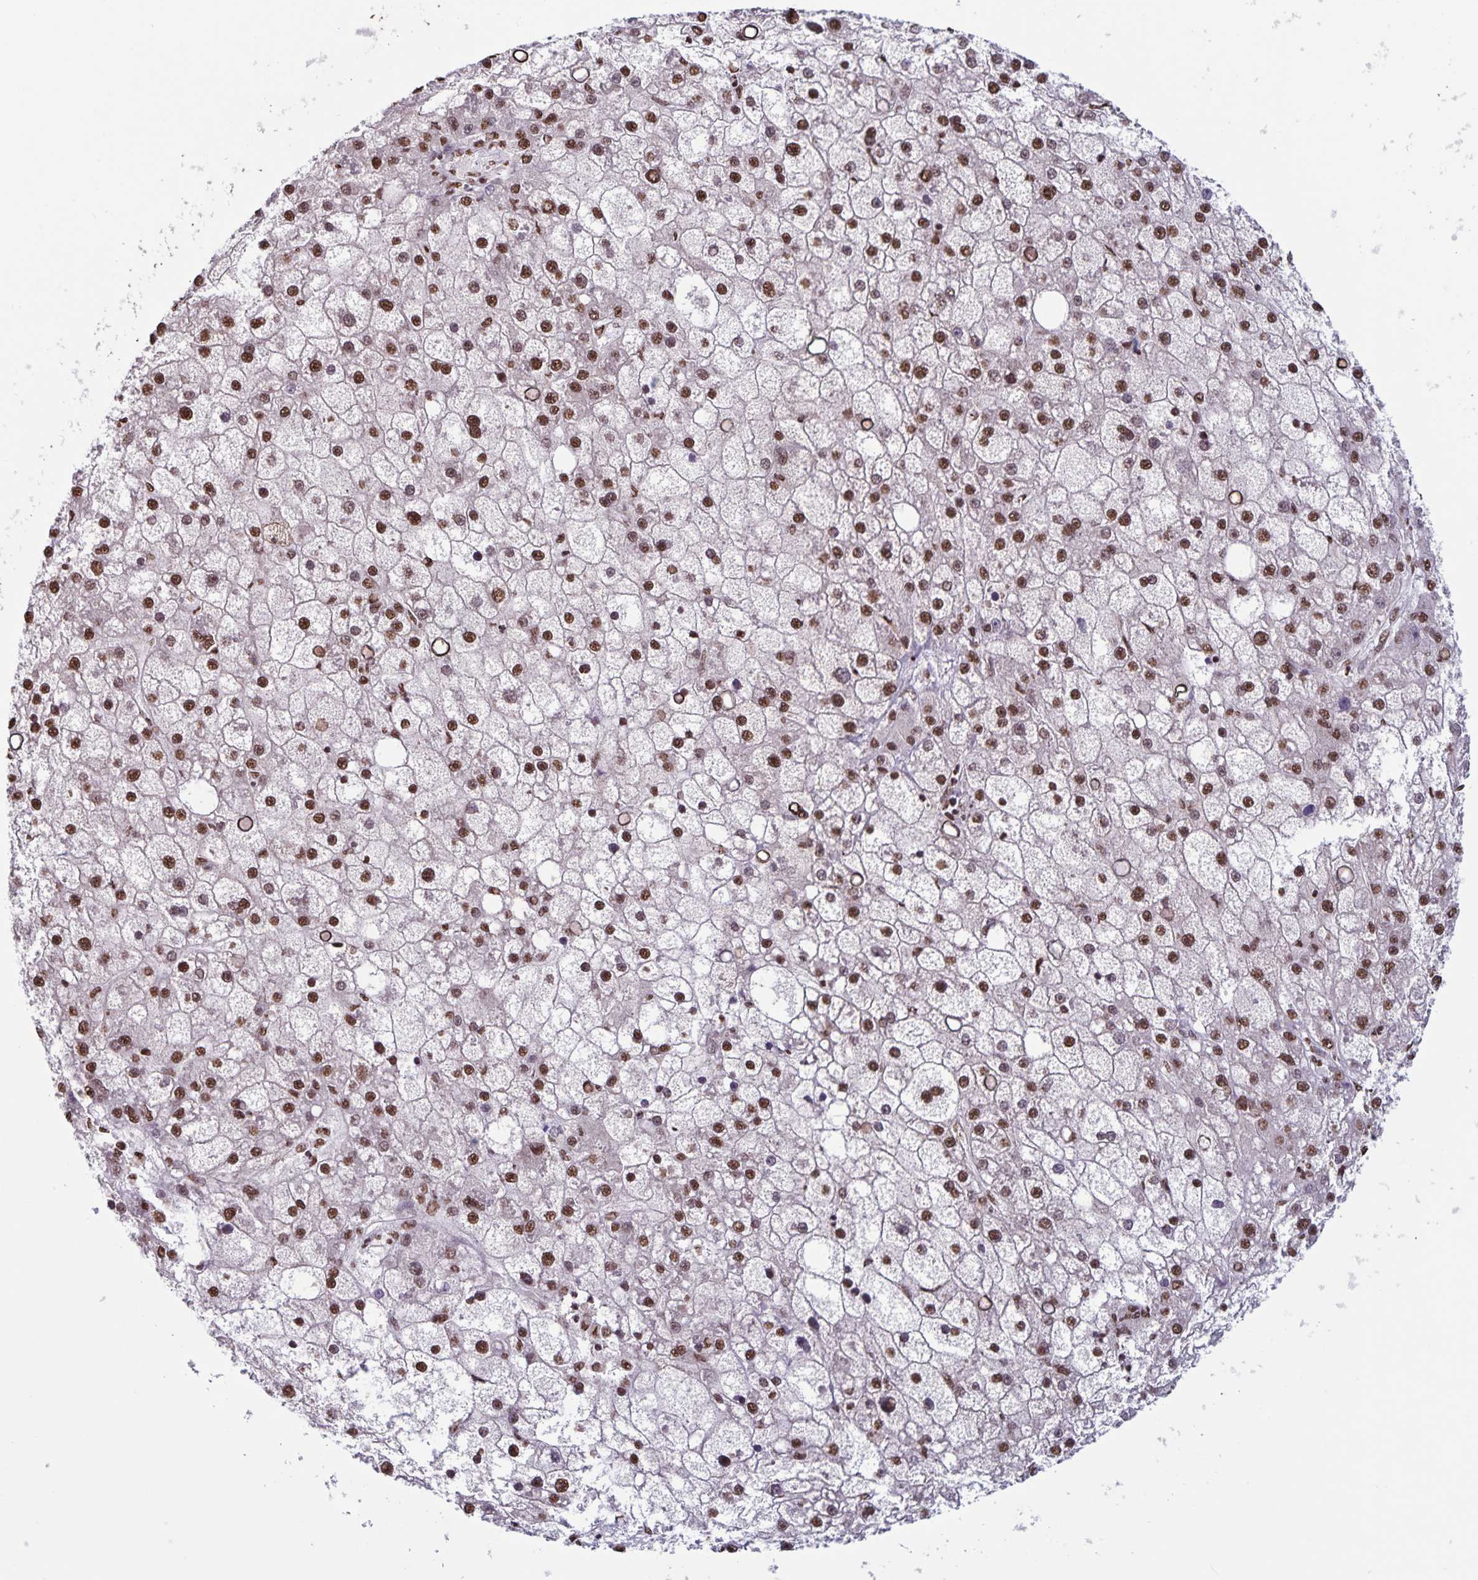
{"staining": {"intensity": "strong", "quantity": ">75%", "location": "nuclear"}, "tissue": "liver cancer", "cell_type": "Tumor cells", "image_type": "cancer", "snomed": [{"axis": "morphology", "description": "Carcinoma, Hepatocellular, NOS"}, {"axis": "topography", "description": "Liver"}], "caption": "Liver hepatocellular carcinoma tissue demonstrates strong nuclear expression in about >75% of tumor cells", "gene": "DUT", "patient": {"sex": "male", "age": 67}}